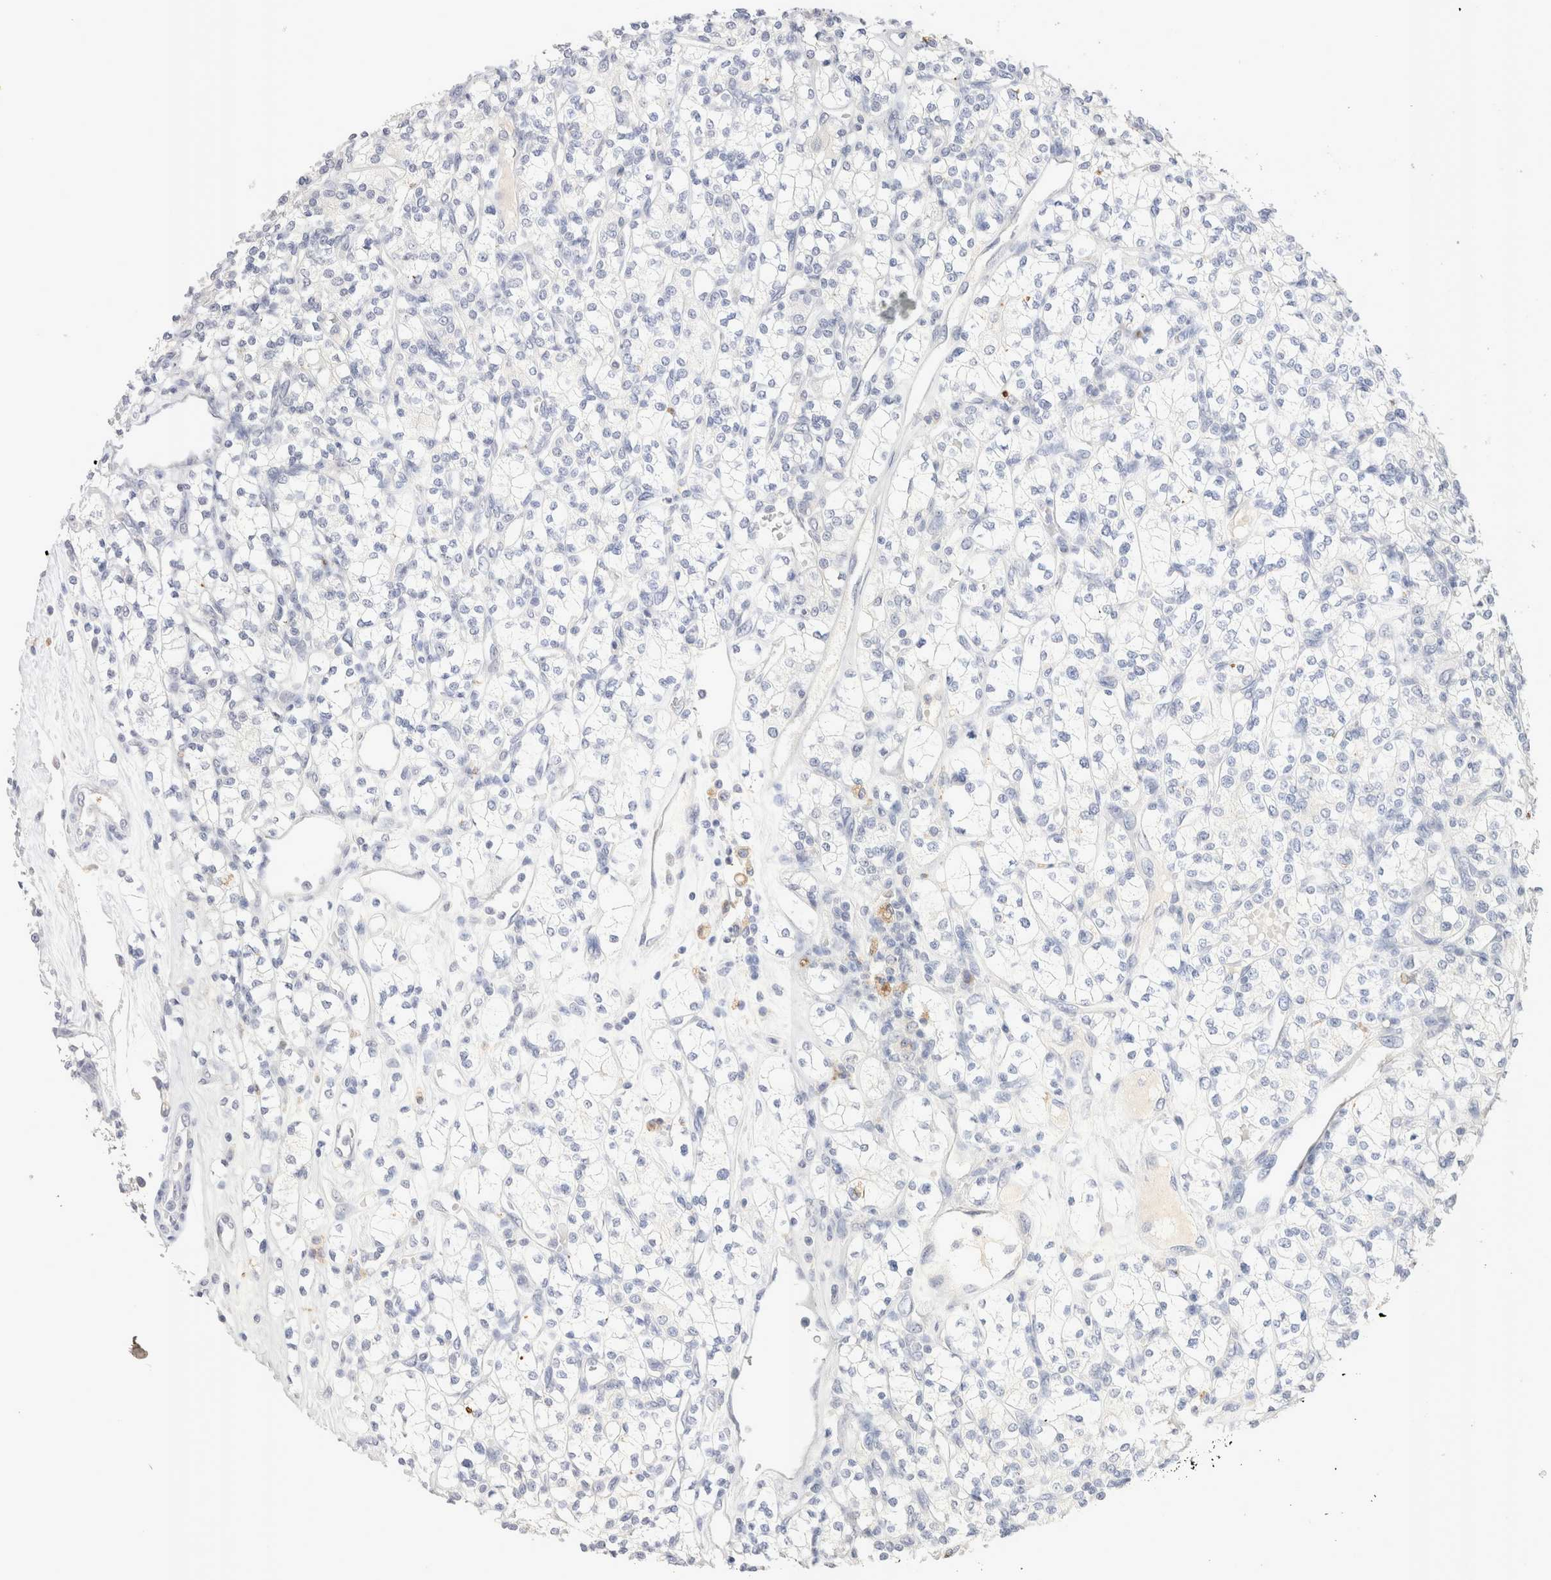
{"staining": {"intensity": "negative", "quantity": "none", "location": "none"}, "tissue": "renal cancer", "cell_type": "Tumor cells", "image_type": "cancer", "snomed": [{"axis": "morphology", "description": "Adenocarcinoma, NOS"}, {"axis": "topography", "description": "Kidney"}], "caption": "DAB (3,3'-diaminobenzidine) immunohistochemical staining of renal cancer displays no significant staining in tumor cells.", "gene": "EPCAM", "patient": {"sex": "male", "age": 77}}